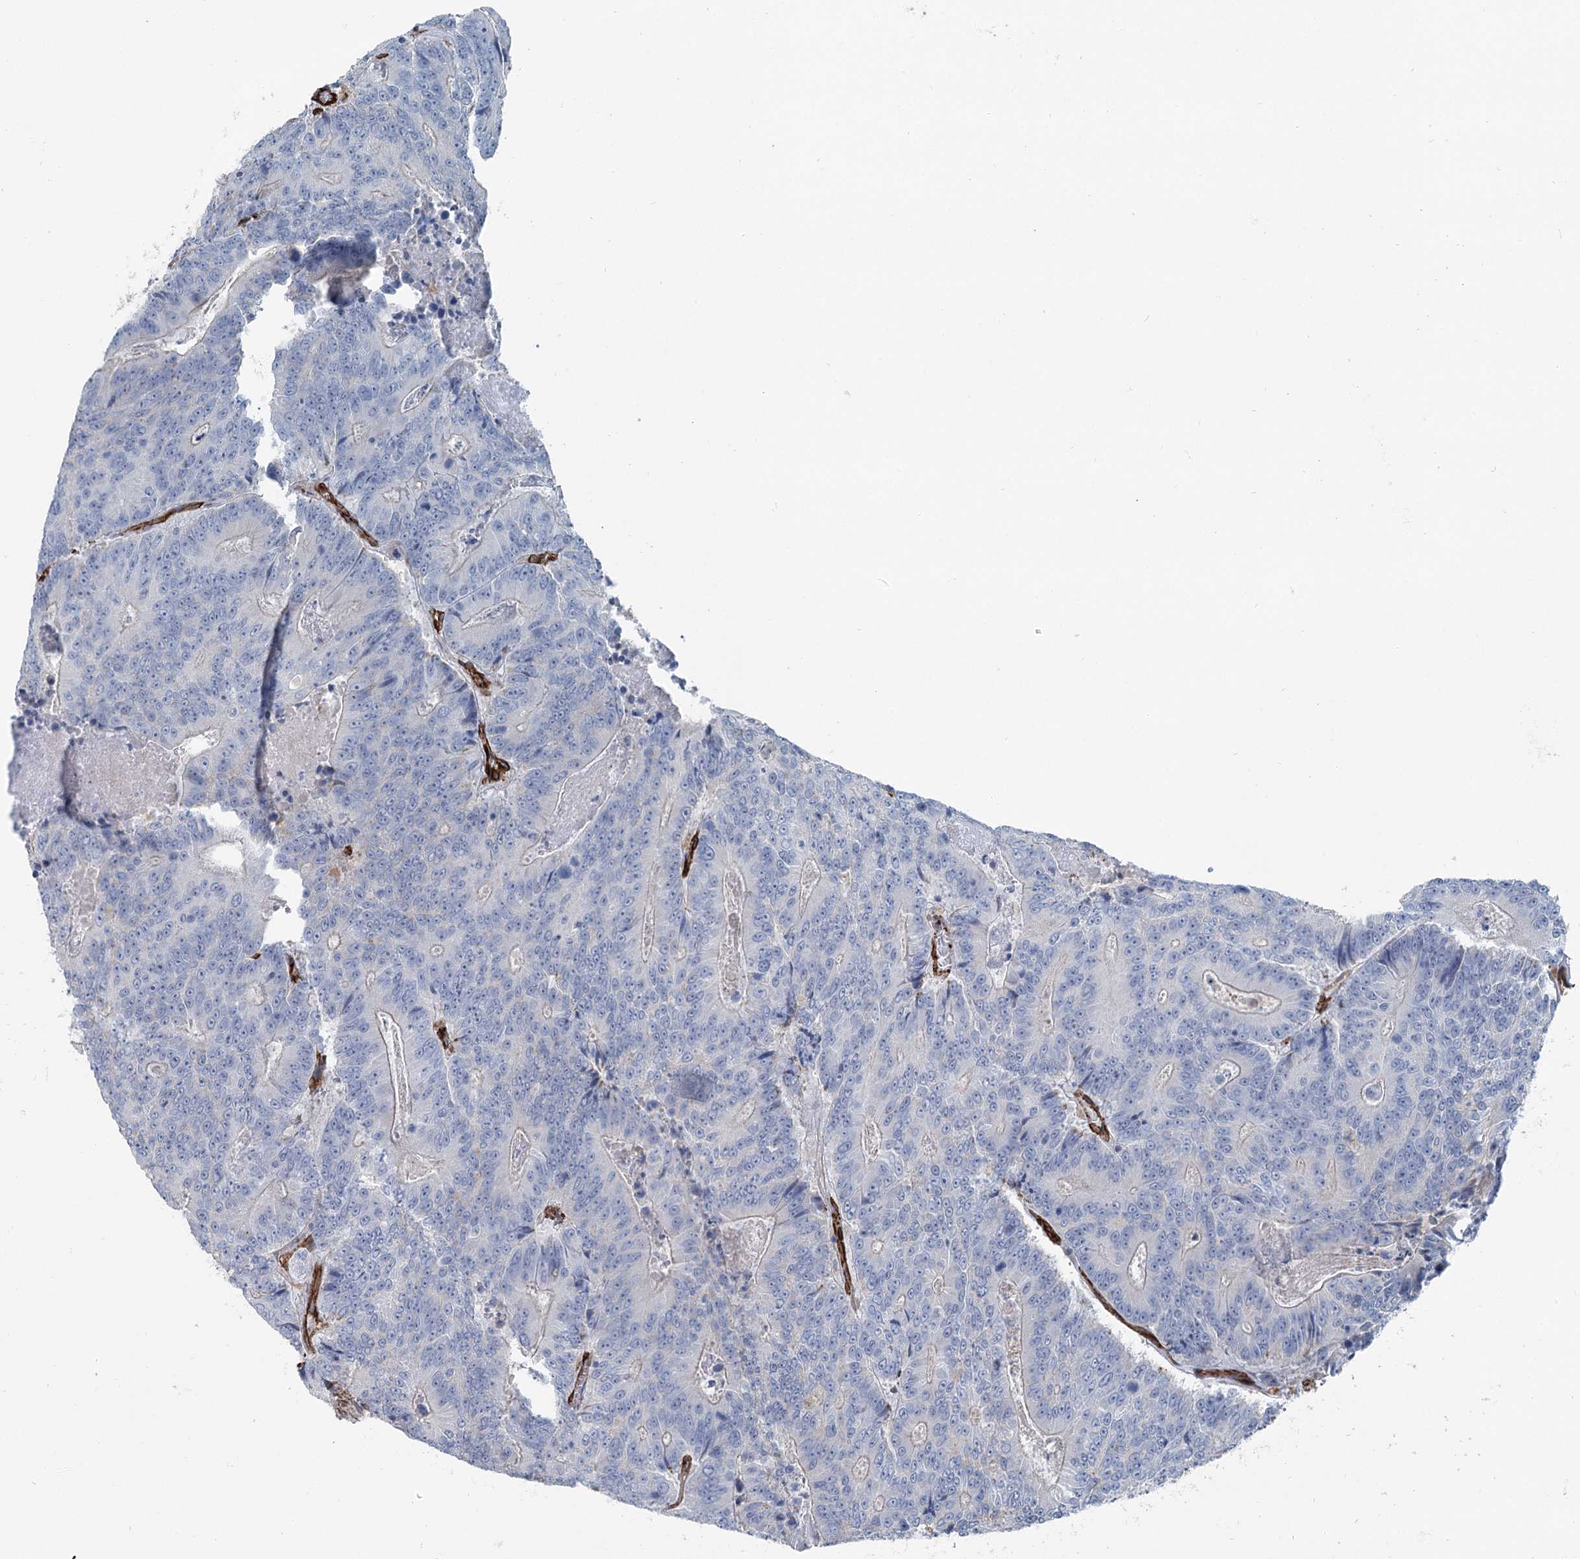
{"staining": {"intensity": "negative", "quantity": "none", "location": "none"}, "tissue": "colorectal cancer", "cell_type": "Tumor cells", "image_type": "cancer", "snomed": [{"axis": "morphology", "description": "Adenocarcinoma, NOS"}, {"axis": "topography", "description": "Colon"}], "caption": "The immunohistochemistry (IHC) photomicrograph has no significant staining in tumor cells of adenocarcinoma (colorectal) tissue.", "gene": "IQSEC1", "patient": {"sex": "male", "age": 83}}